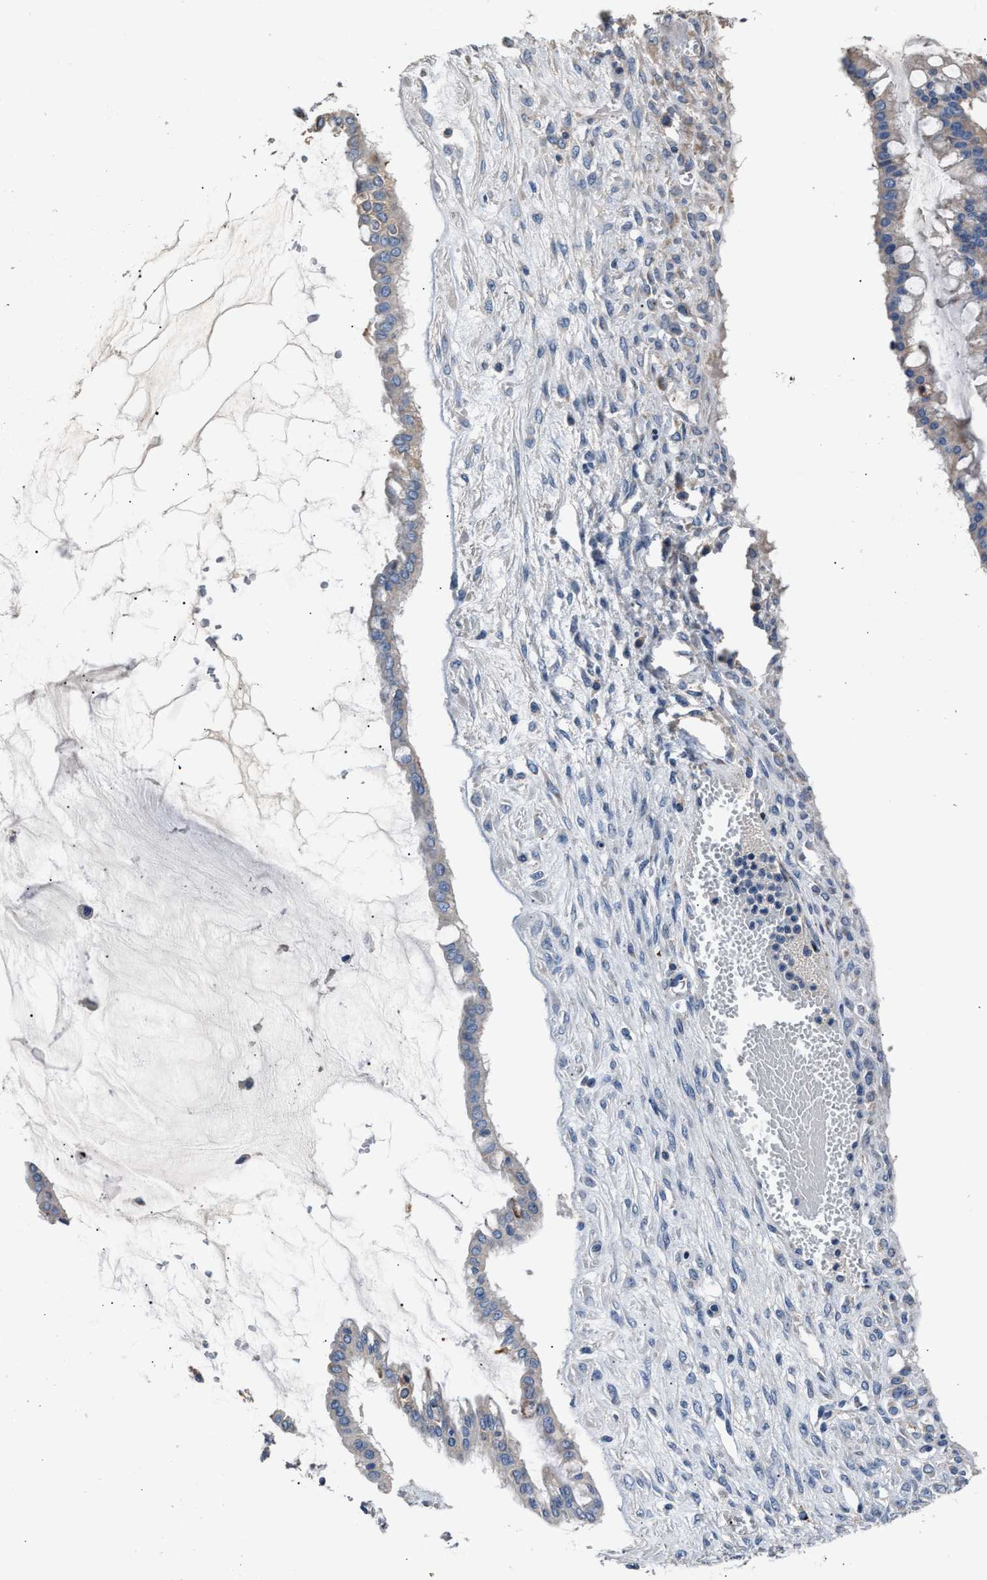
{"staining": {"intensity": "weak", "quantity": "<25%", "location": "cytoplasmic/membranous"}, "tissue": "ovarian cancer", "cell_type": "Tumor cells", "image_type": "cancer", "snomed": [{"axis": "morphology", "description": "Cystadenocarcinoma, mucinous, NOS"}, {"axis": "topography", "description": "Ovary"}], "caption": "IHC photomicrograph of ovarian mucinous cystadenocarcinoma stained for a protein (brown), which demonstrates no staining in tumor cells.", "gene": "DNAJC24", "patient": {"sex": "female", "age": 73}}